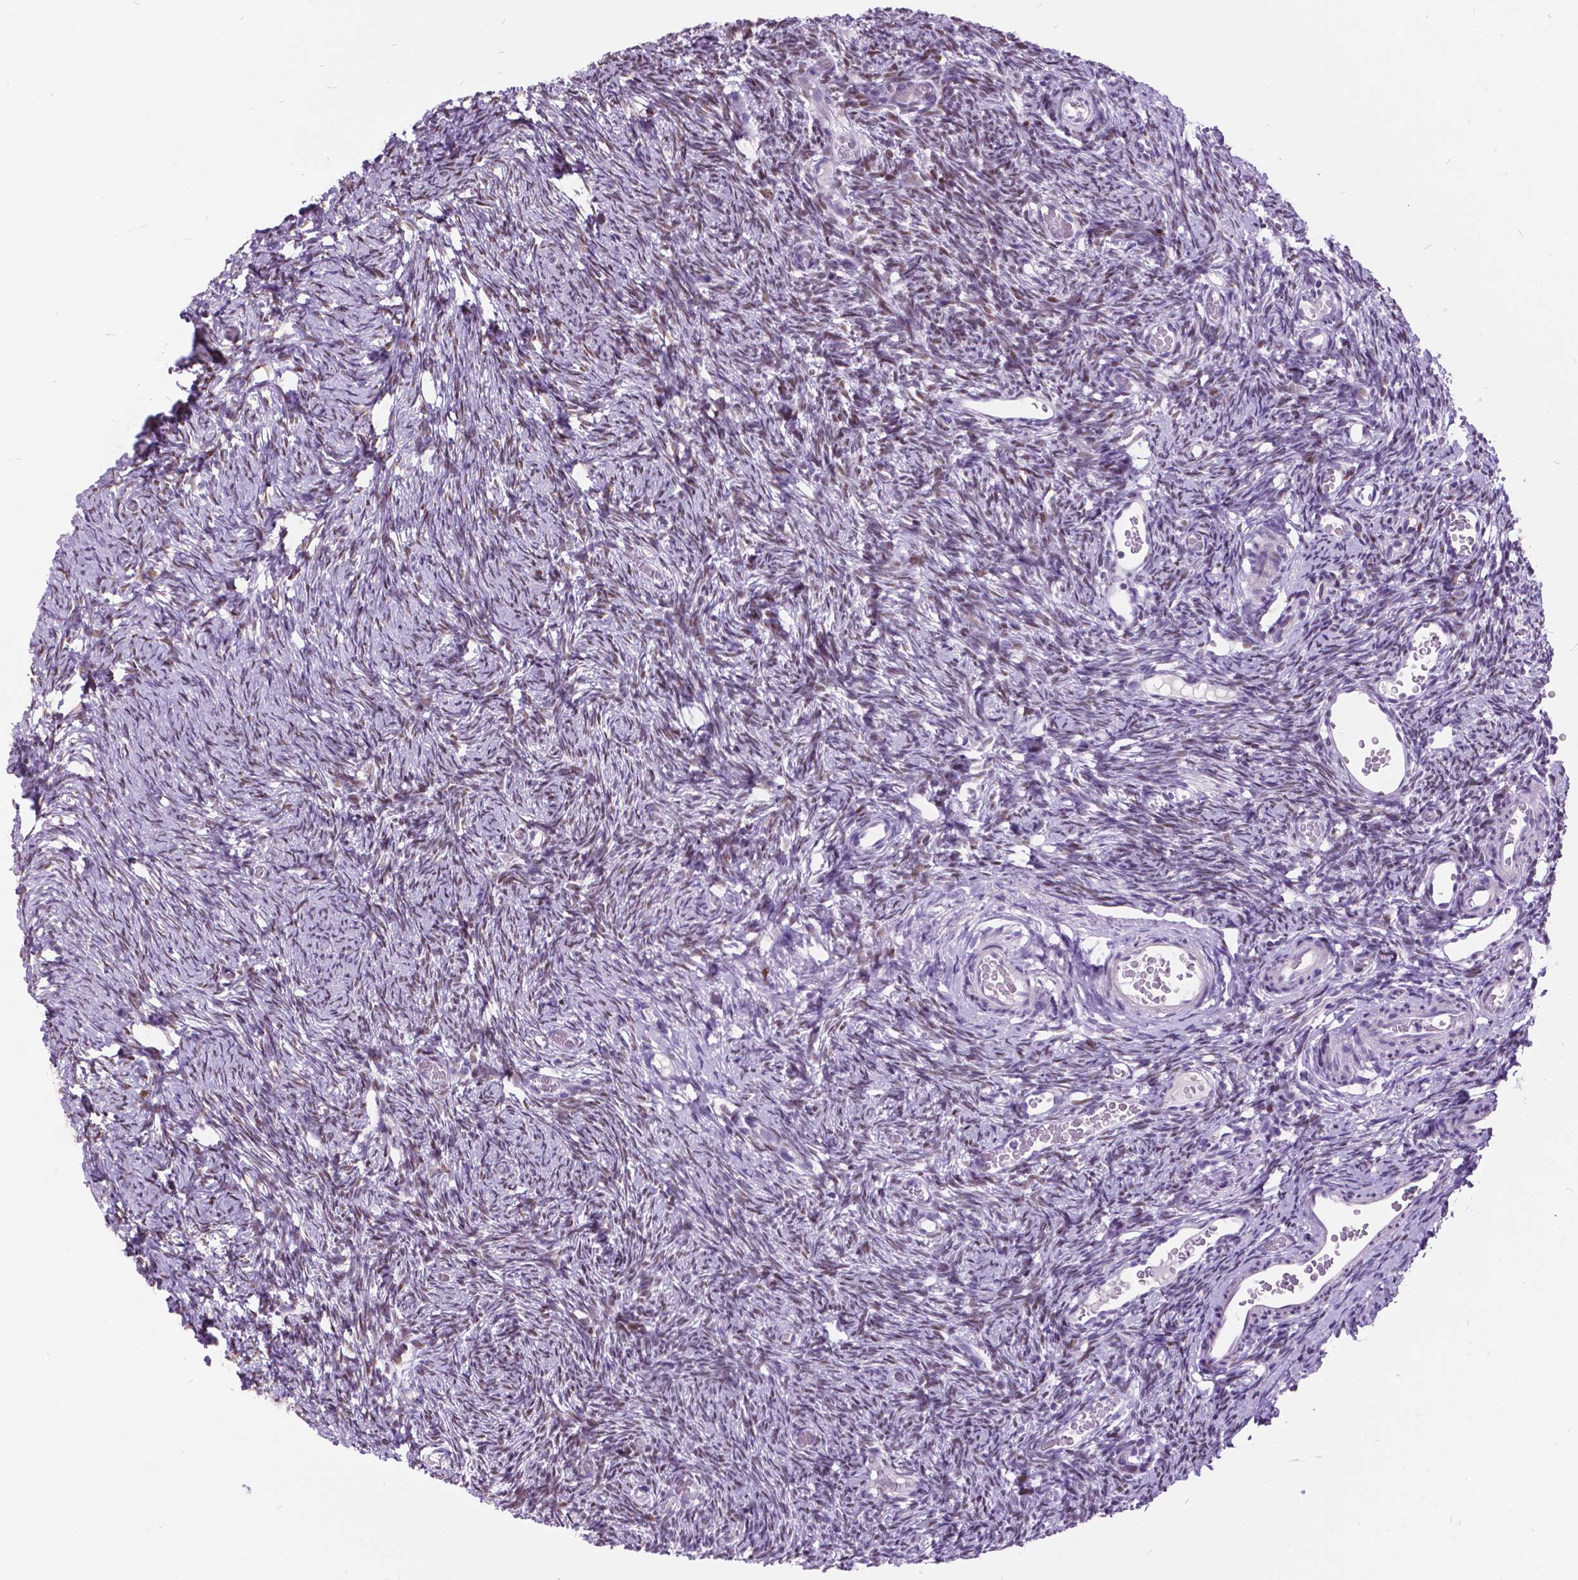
{"staining": {"intensity": "moderate", "quantity": ">75%", "location": "nuclear"}, "tissue": "ovary", "cell_type": "Follicle cells", "image_type": "normal", "snomed": [{"axis": "morphology", "description": "Normal tissue, NOS"}, {"axis": "topography", "description": "Ovary"}], "caption": "IHC histopathology image of benign ovary: ovary stained using immunohistochemistry shows medium levels of moderate protein expression localized specifically in the nuclear of follicle cells, appearing as a nuclear brown color.", "gene": "DPF3", "patient": {"sex": "female", "age": 39}}